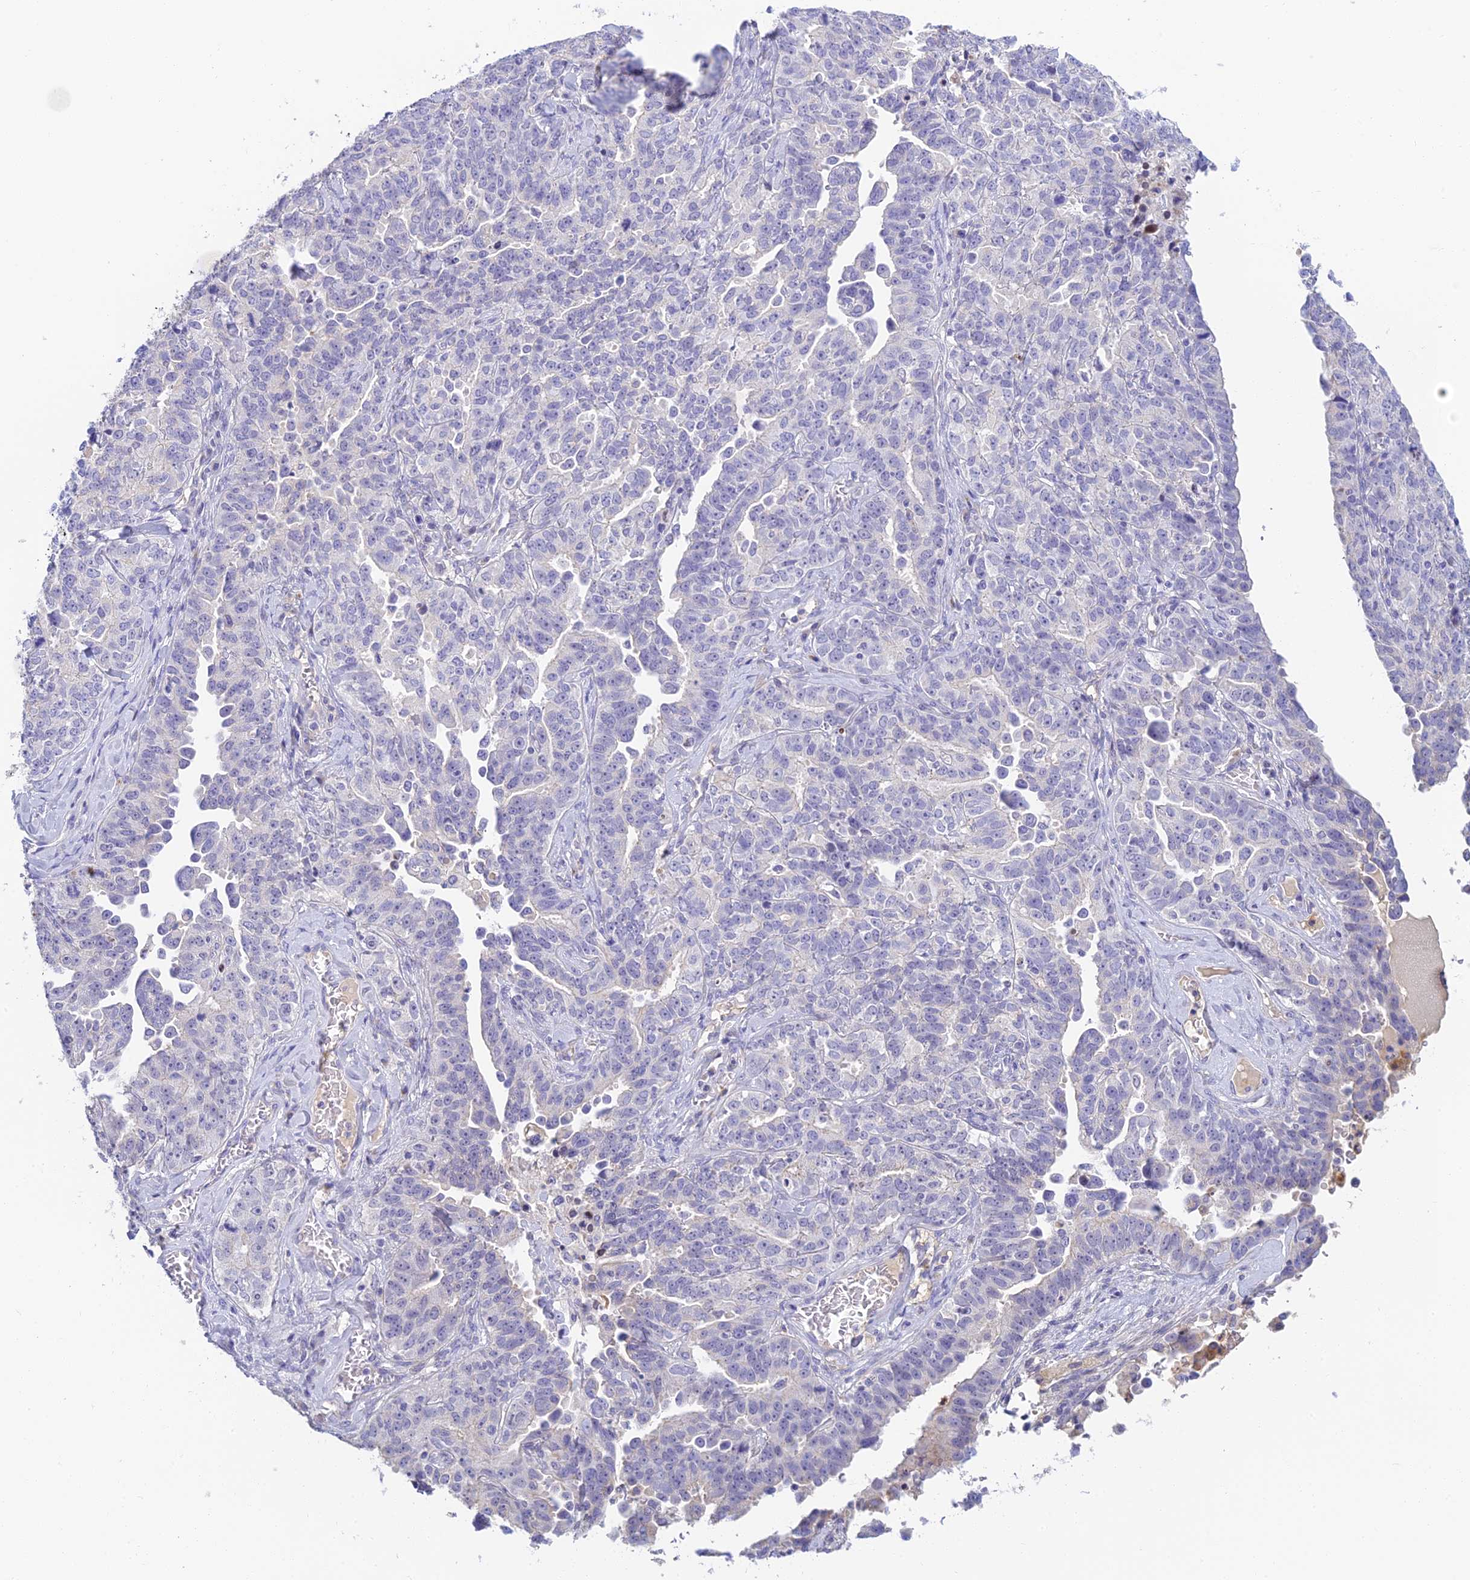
{"staining": {"intensity": "negative", "quantity": "none", "location": "none"}, "tissue": "ovarian cancer", "cell_type": "Tumor cells", "image_type": "cancer", "snomed": [{"axis": "morphology", "description": "Carcinoma, endometroid"}, {"axis": "topography", "description": "Ovary"}], "caption": "The photomicrograph shows no significant expression in tumor cells of ovarian cancer (endometroid carcinoma).", "gene": "INTS13", "patient": {"sex": "female", "age": 62}}